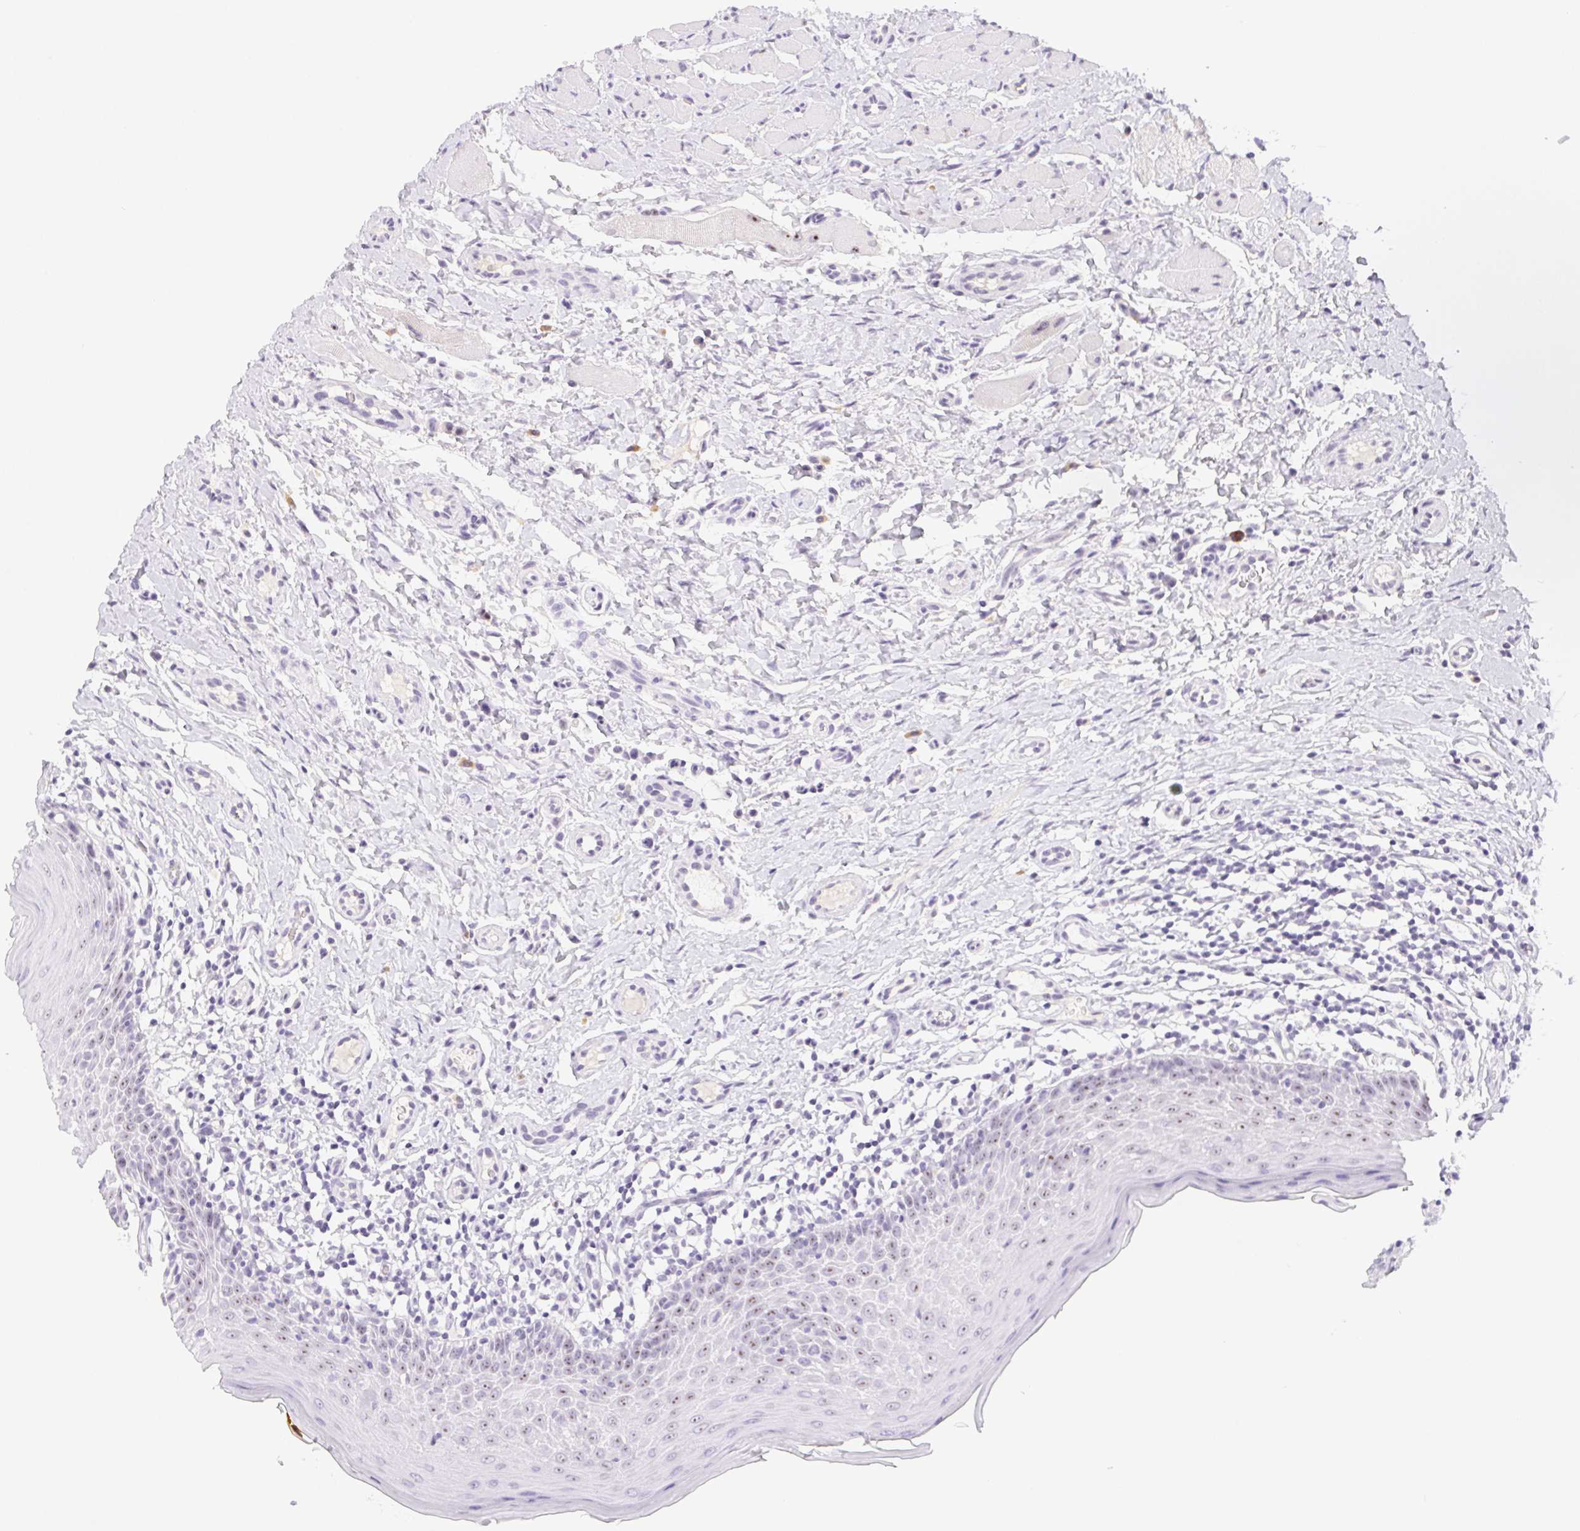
{"staining": {"intensity": "weak", "quantity": "25%-75%", "location": "nuclear"}, "tissue": "oral mucosa", "cell_type": "Squamous epithelial cells", "image_type": "normal", "snomed": [{"axis": "morphology", "description": "Normal tissue, NOS"}, {"axis": "topography", "description": "Oral tissue"}, {"axis": "topography", "description": "Tounge, NOS"}], "caption": "High-magnification brightfield microscopy of normal oral mucosa stained with DAB (brown) and counterstained with hematoxylin (blue). squamous epithelial cells exhibit weak nuclear expression is identified in about25%-75% of cells. (DAB IHC, brown staining for protein, blue staining for nuclei).", "gene": "ST8SIA3", "patient": {"sex": "female", "age": 58}}